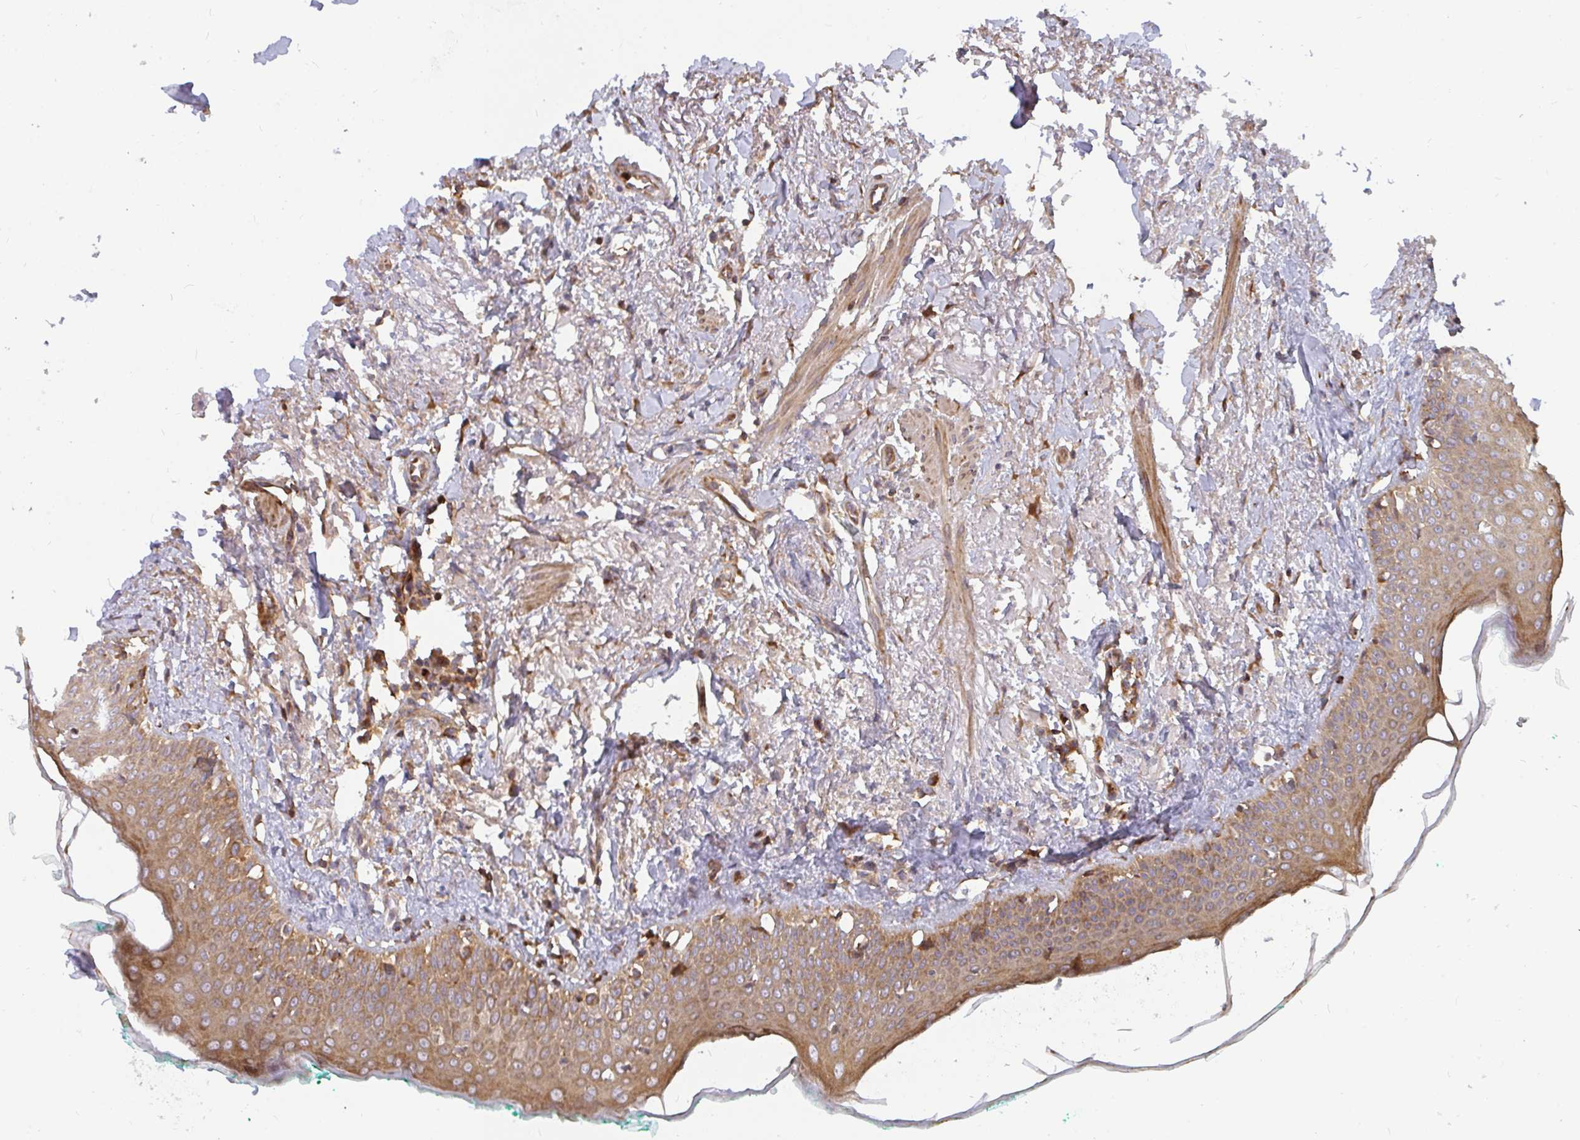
{"staining": {"intensity": "moderate", "quantity": ">75%", "location": "cytoplasmic/membranous"}, "tissue": "oral mucosa", "cell_type": "Squamous epithelial cells", "image_type": "normal", "snomed": [{"axis": "morphology", "description": "Normal tissue, NOS"}, {"axis": "topography", "description": "Oral tissue"}], "caption": "Moderate cytoplasmic/membranous staining for a protein is seen in approximately >75% of squamous epithelial cells of unremarkable oral mucosa using IHC.", "gene": "CSF3R", "patient": {"sex": "female", "age": 70}}